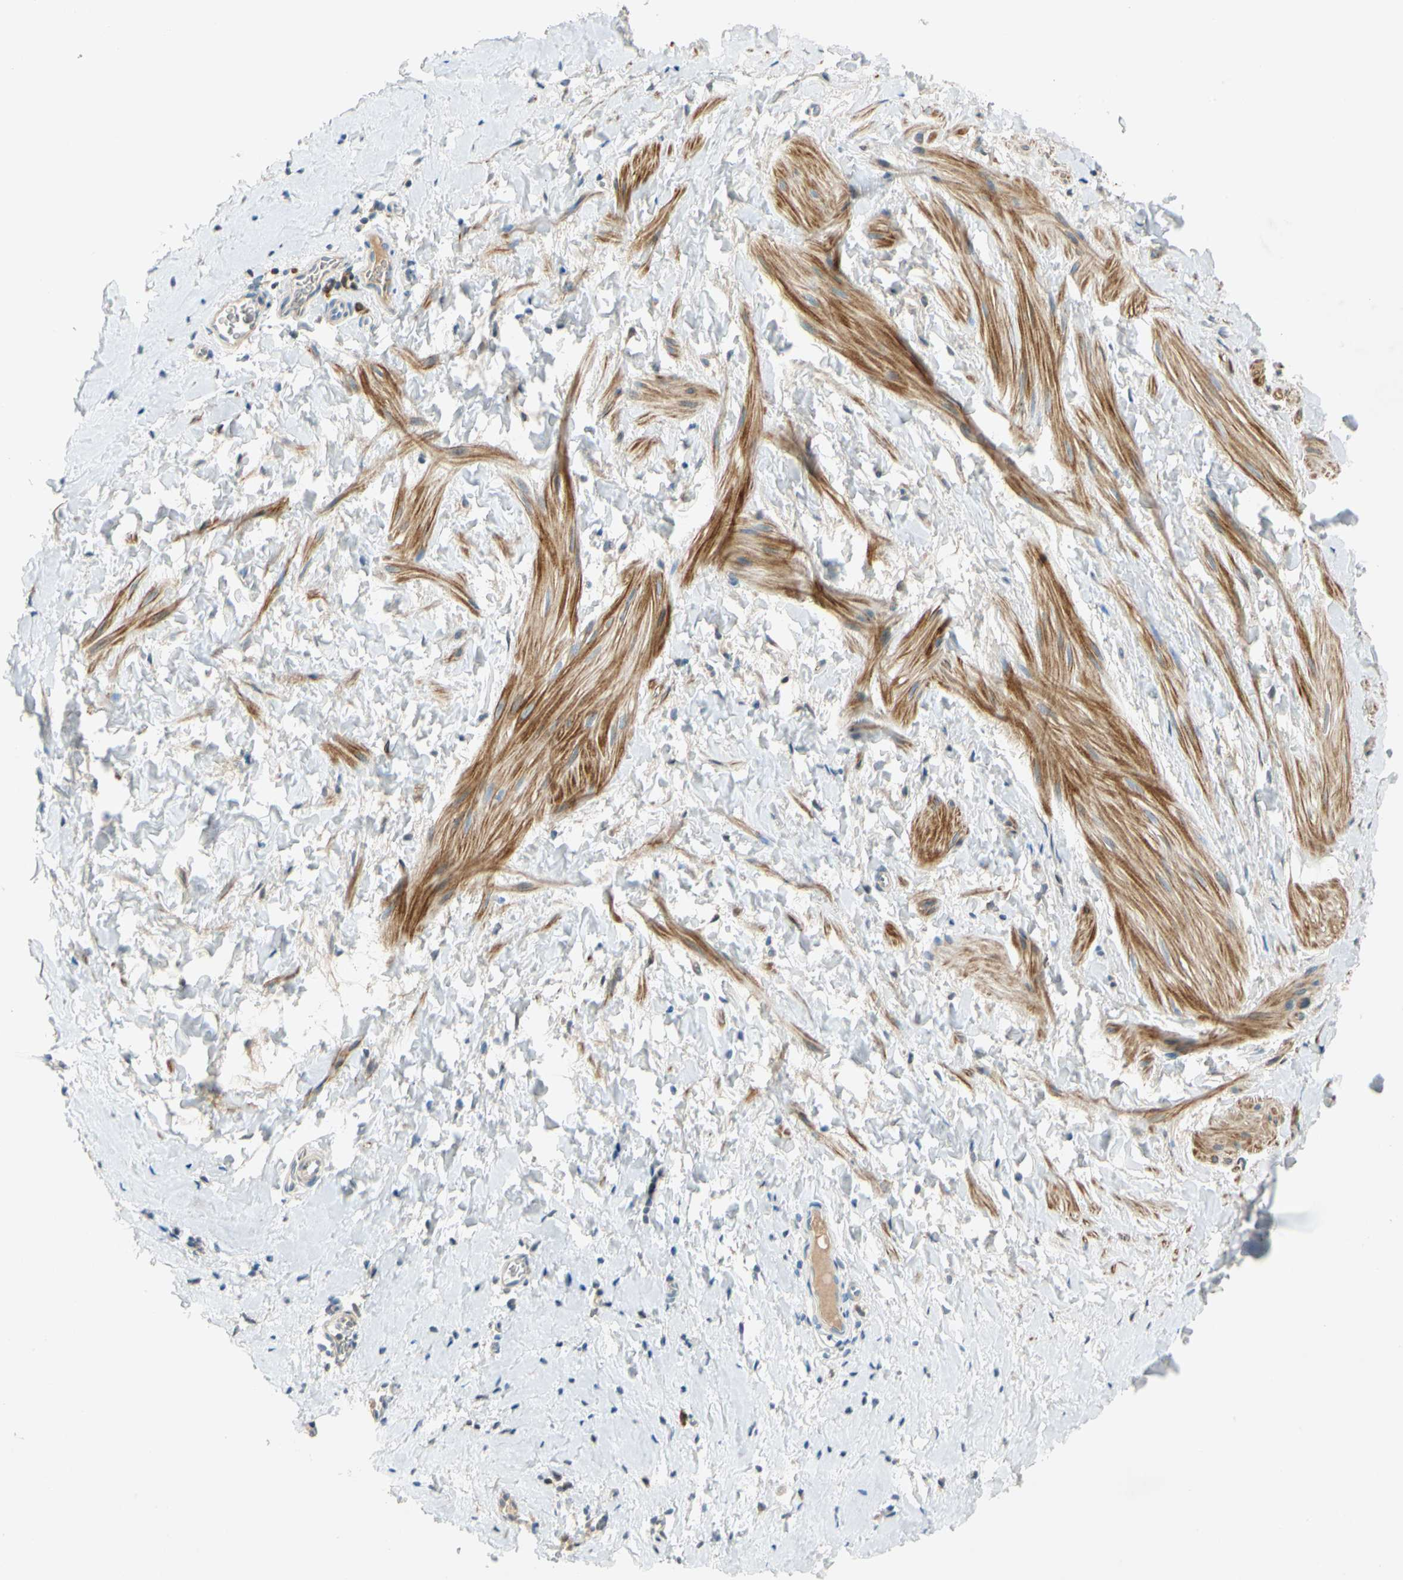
{"staining": {"intensity": "strong", "quantity": "<25%", "location": "cytoplasmic/membranous"}, "tissue": "smooth muscle", "cell_type": "Smooth muscle cells", "image_type": "normal", "snomed": [{"axis": "morphology", "description": "Normal tissue, NOS"}, {"axis": "topography", "description": "Smooth muscle"}], "caption": "The photomicrograph reveals a brown stain indicating the presence of a protein in the cytoplasmic/membranous of smooth muscle cells in smooth muscle.", "gene": "WIPI1", "patient": {"sex": "male", "age": 16}}